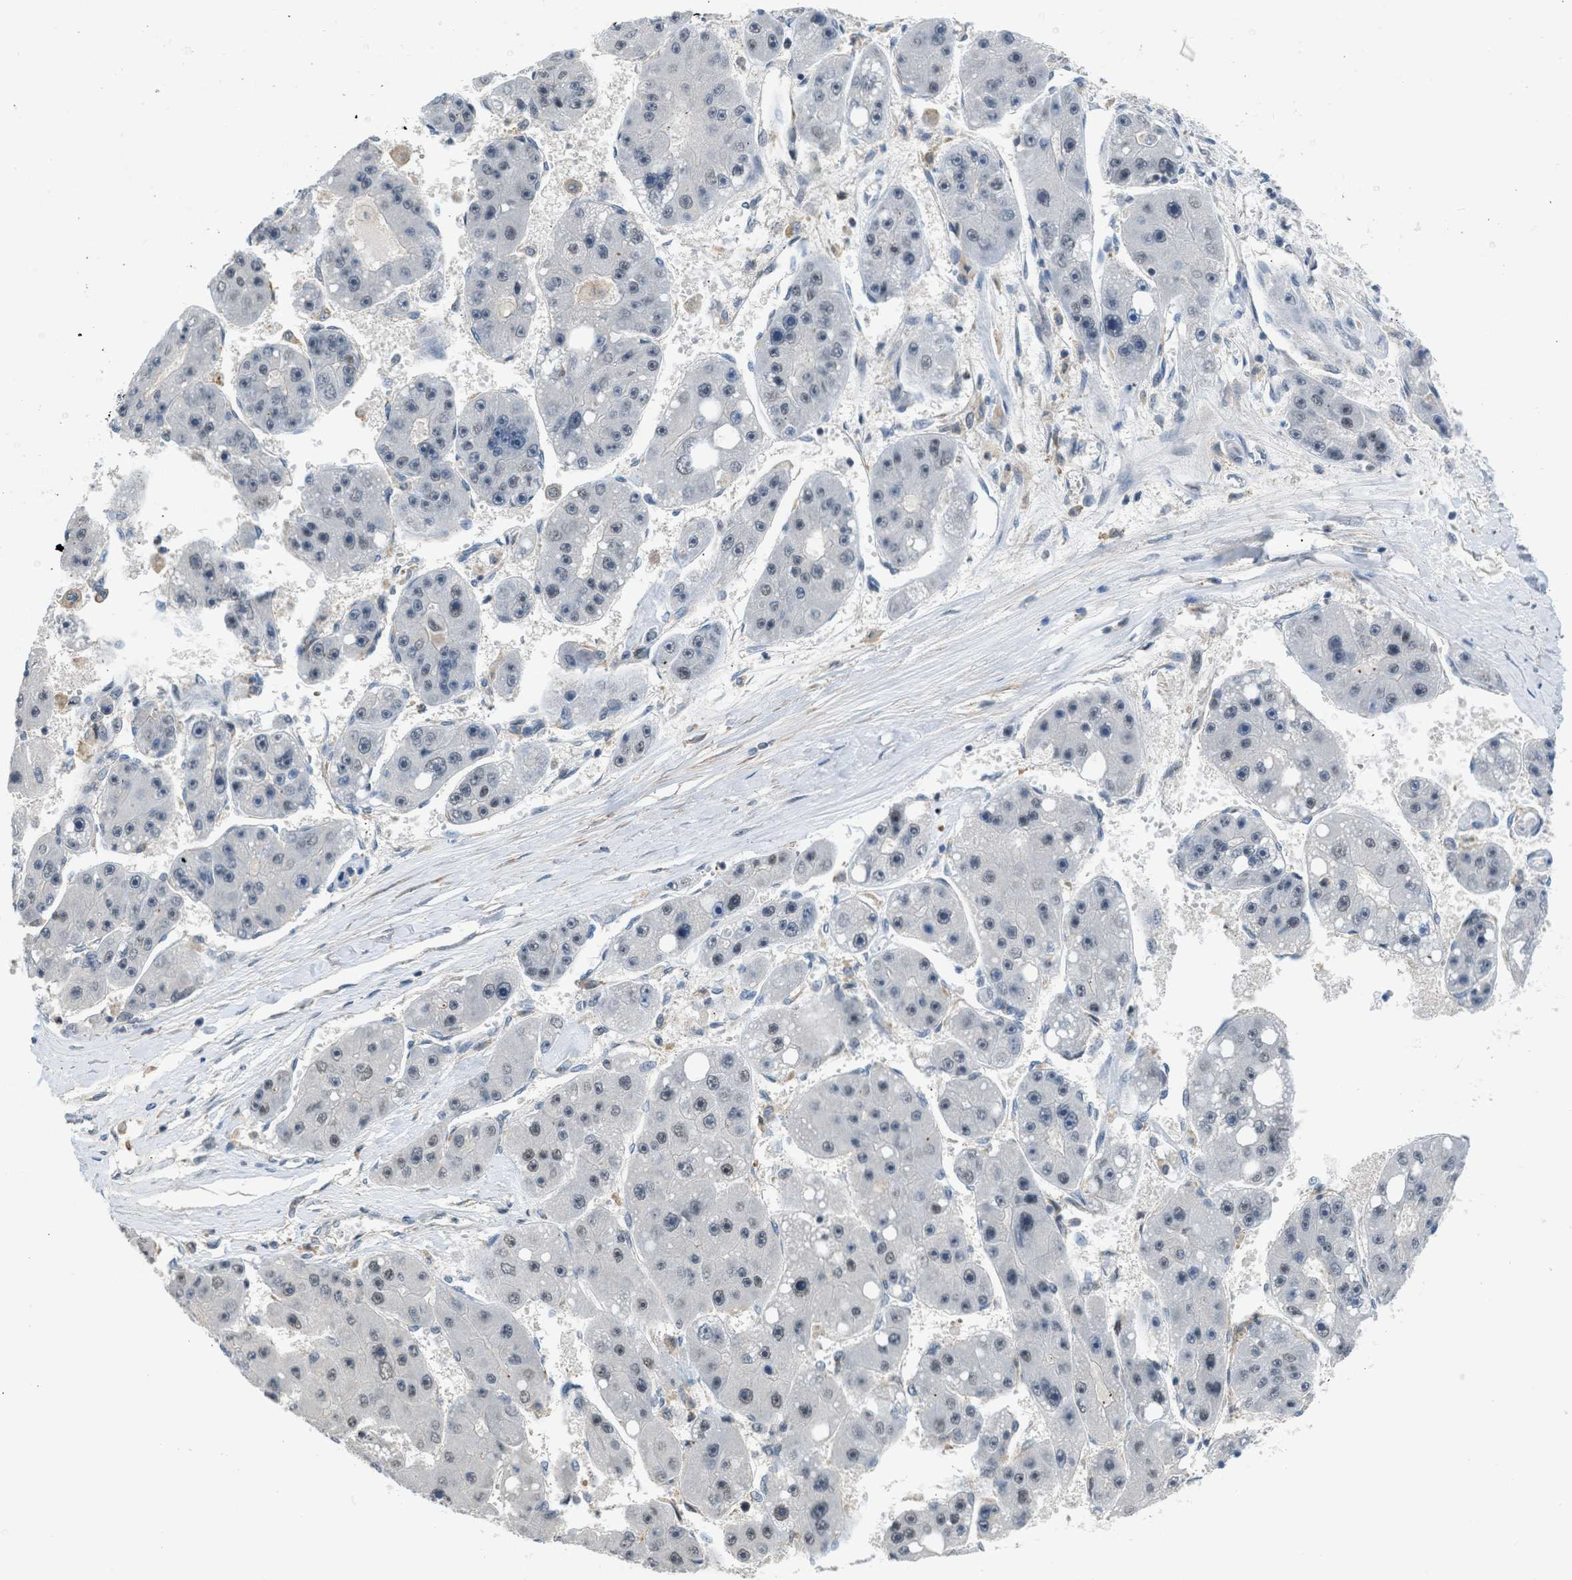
{"staining": {"intensity": "negative", "quantity": "none", "location": "none"}, "tissue": "liver cancer", "cell_type": "Tumor cells", "image_type": "cancer", "snomed": [{"axis": "morphology", "description": "Carcinoma, Hepatocellular, NOS"}, {"axis": "topography", "description": "Liver"}], "caption": "Liver hepatocellular carcinoma stained for a protein using immunohistochemistry (IHC) exhibits no expression tumor cells.", "gene": "TTBK2", "patient": {"sex": "female", "age": 61}}